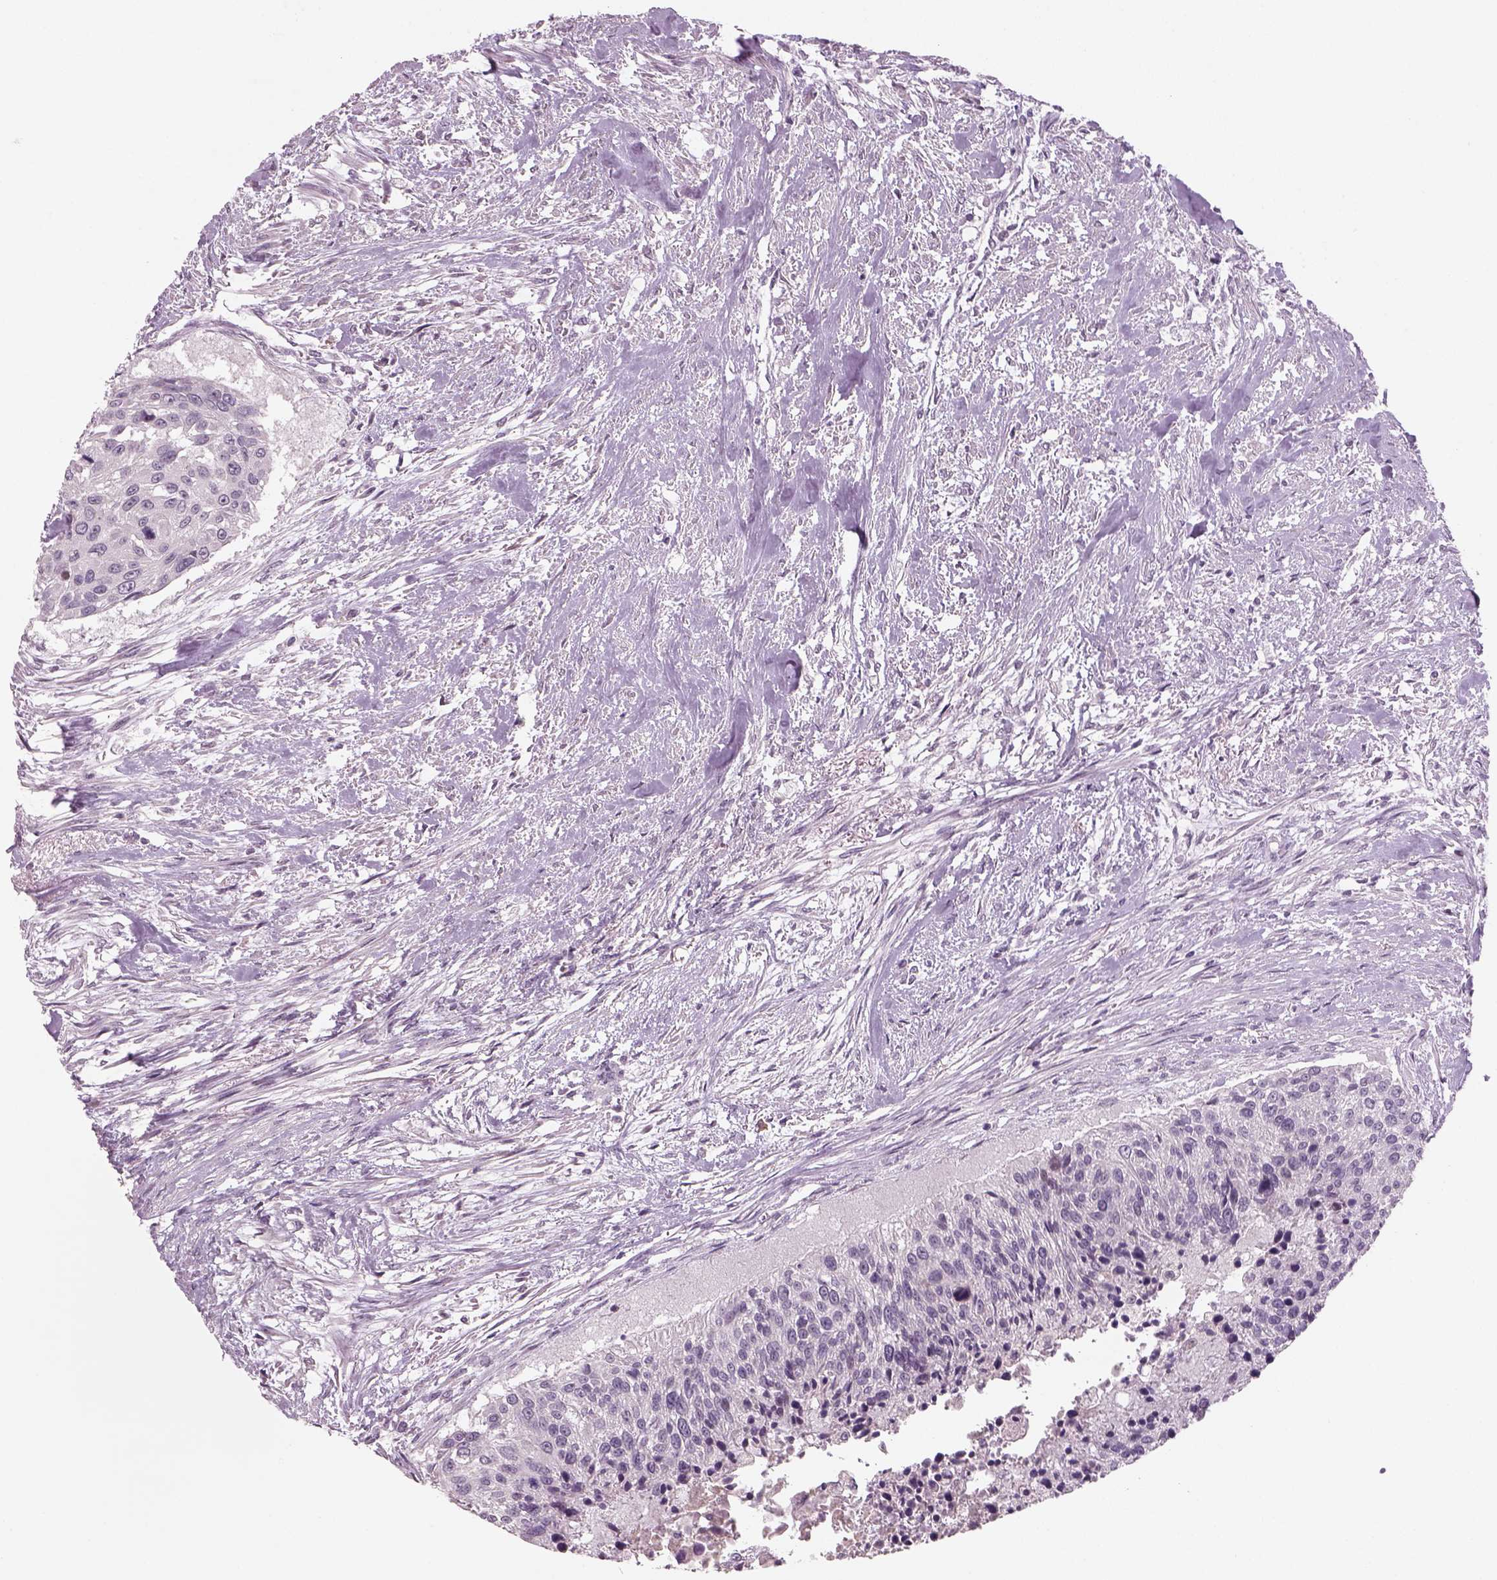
{"staining": {"intensity": "negative", "quantity": "none", "location": "none"}, "tissue": "urothelial cancer", "cell_type": "Tumor cells", "image_type": "cancer", "snomed": [{"axis": "morphology", "description": "Urothelial carcinoma, NOS"}, {"axis": "topography", "description": "Urinary bladder"}], "caption": "Immunohistochemical staining of urothelial cancer shows no significant expression in tumor cells. The staining is performed using DAB (3,3'-diaminobenzidine) brown chromogen with nuclei counter-stained in using hematoxylin.", "gene": "PENK", "patient": {"sex": "male", "age": 55}}